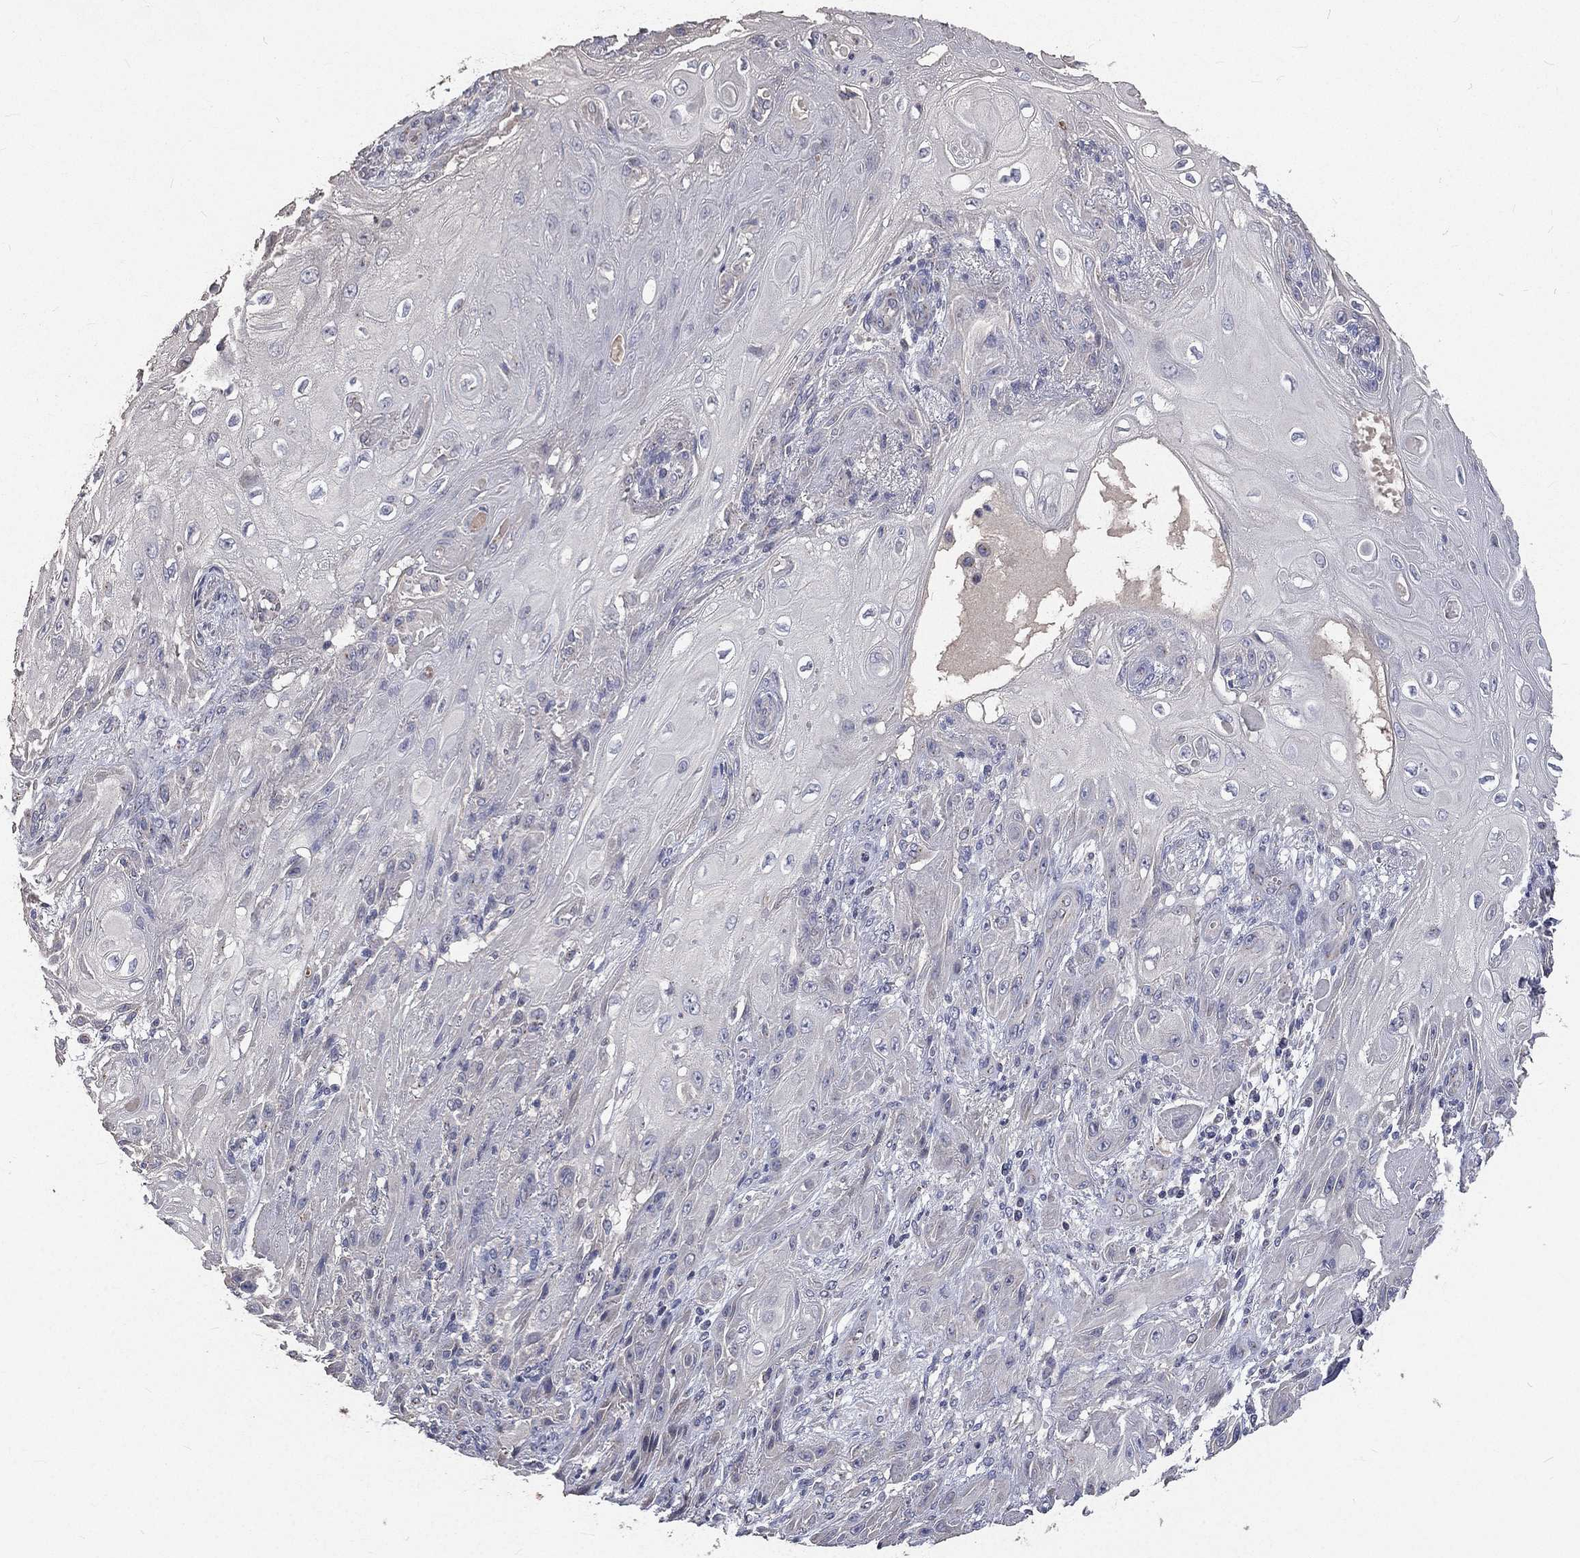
{"staining": {"intensity": "negative", "quantity": "none", "location": "none"}, "tissue": "skin cancer", "cell_type": "Tumor cells", "image_type": "cancer", "snomed": [{"axis": "morphology", "description": "Squamous cell carcinoma, NOS"}, {"axis": "topography", "description": "Skin"}], "caption": "This is an immunohistochemistry histopathology image of human skin cancer. There is no positivity in tumor cells.", "gene": "CROCC", "patient": {"sex": "male", "age": 62}}